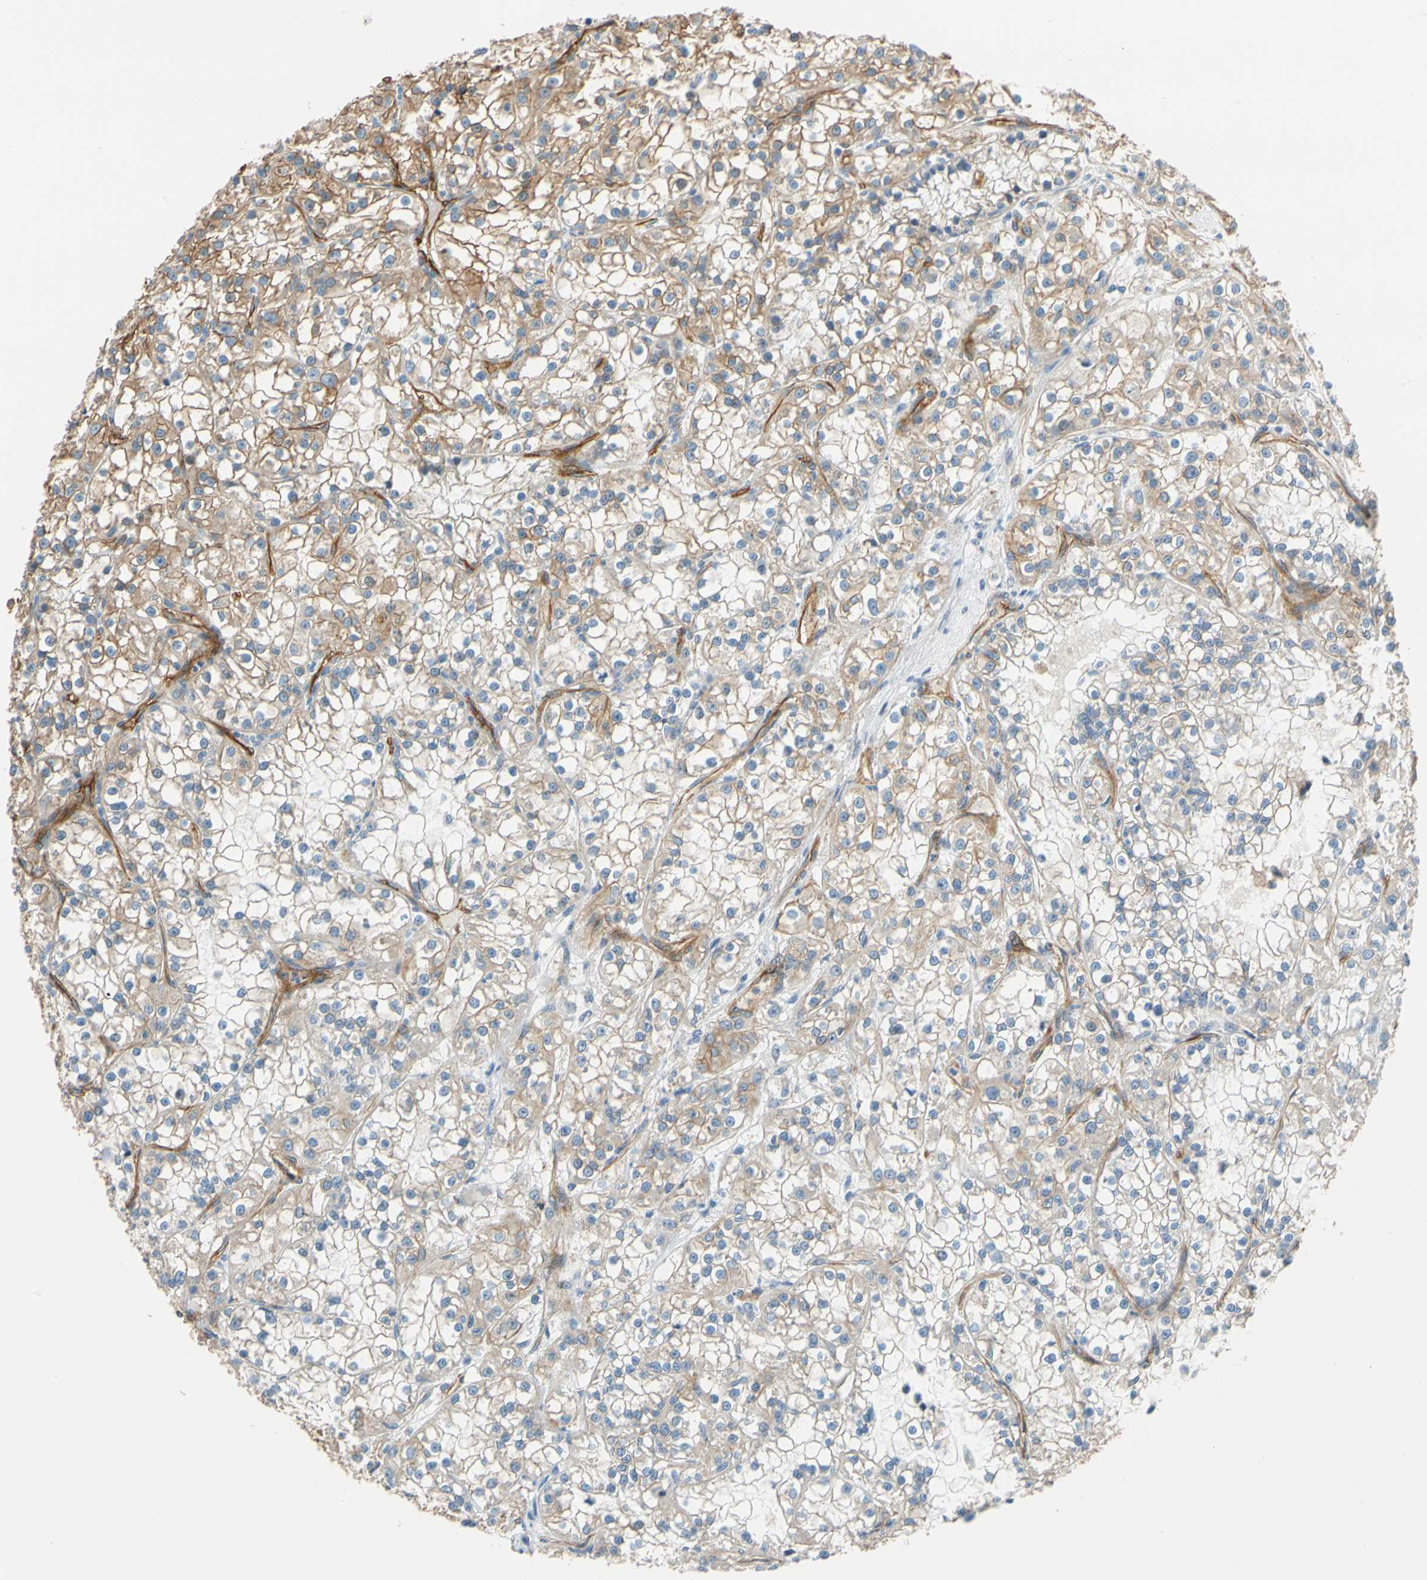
{"staining": {"intensity": "weak", "quantity": "<25%", "location": "cytoplasmic/membranous"}, "tissue": "renal cancer", "cell_type": "Tumor cells", "image_type": "cancer", "snomed": [{"axis": "morphology", "description": "Adenocarcinoma, NOS"}, {"axis": "topography", "description": "Kidney"}], "caption": "Immunohistochemistry (IHC) micrograph of neoplastic tissue: human renal cancer stained with DAB demonstrates no significant protein staining in tumor cells. (Brightfield microscopy of DAB (3,3'-diaminobenzidine) immunohistochemistry (IHC) at high magnification).", "gene": "SPTAN1", "patient": {"sex": "female", "age": 52}}